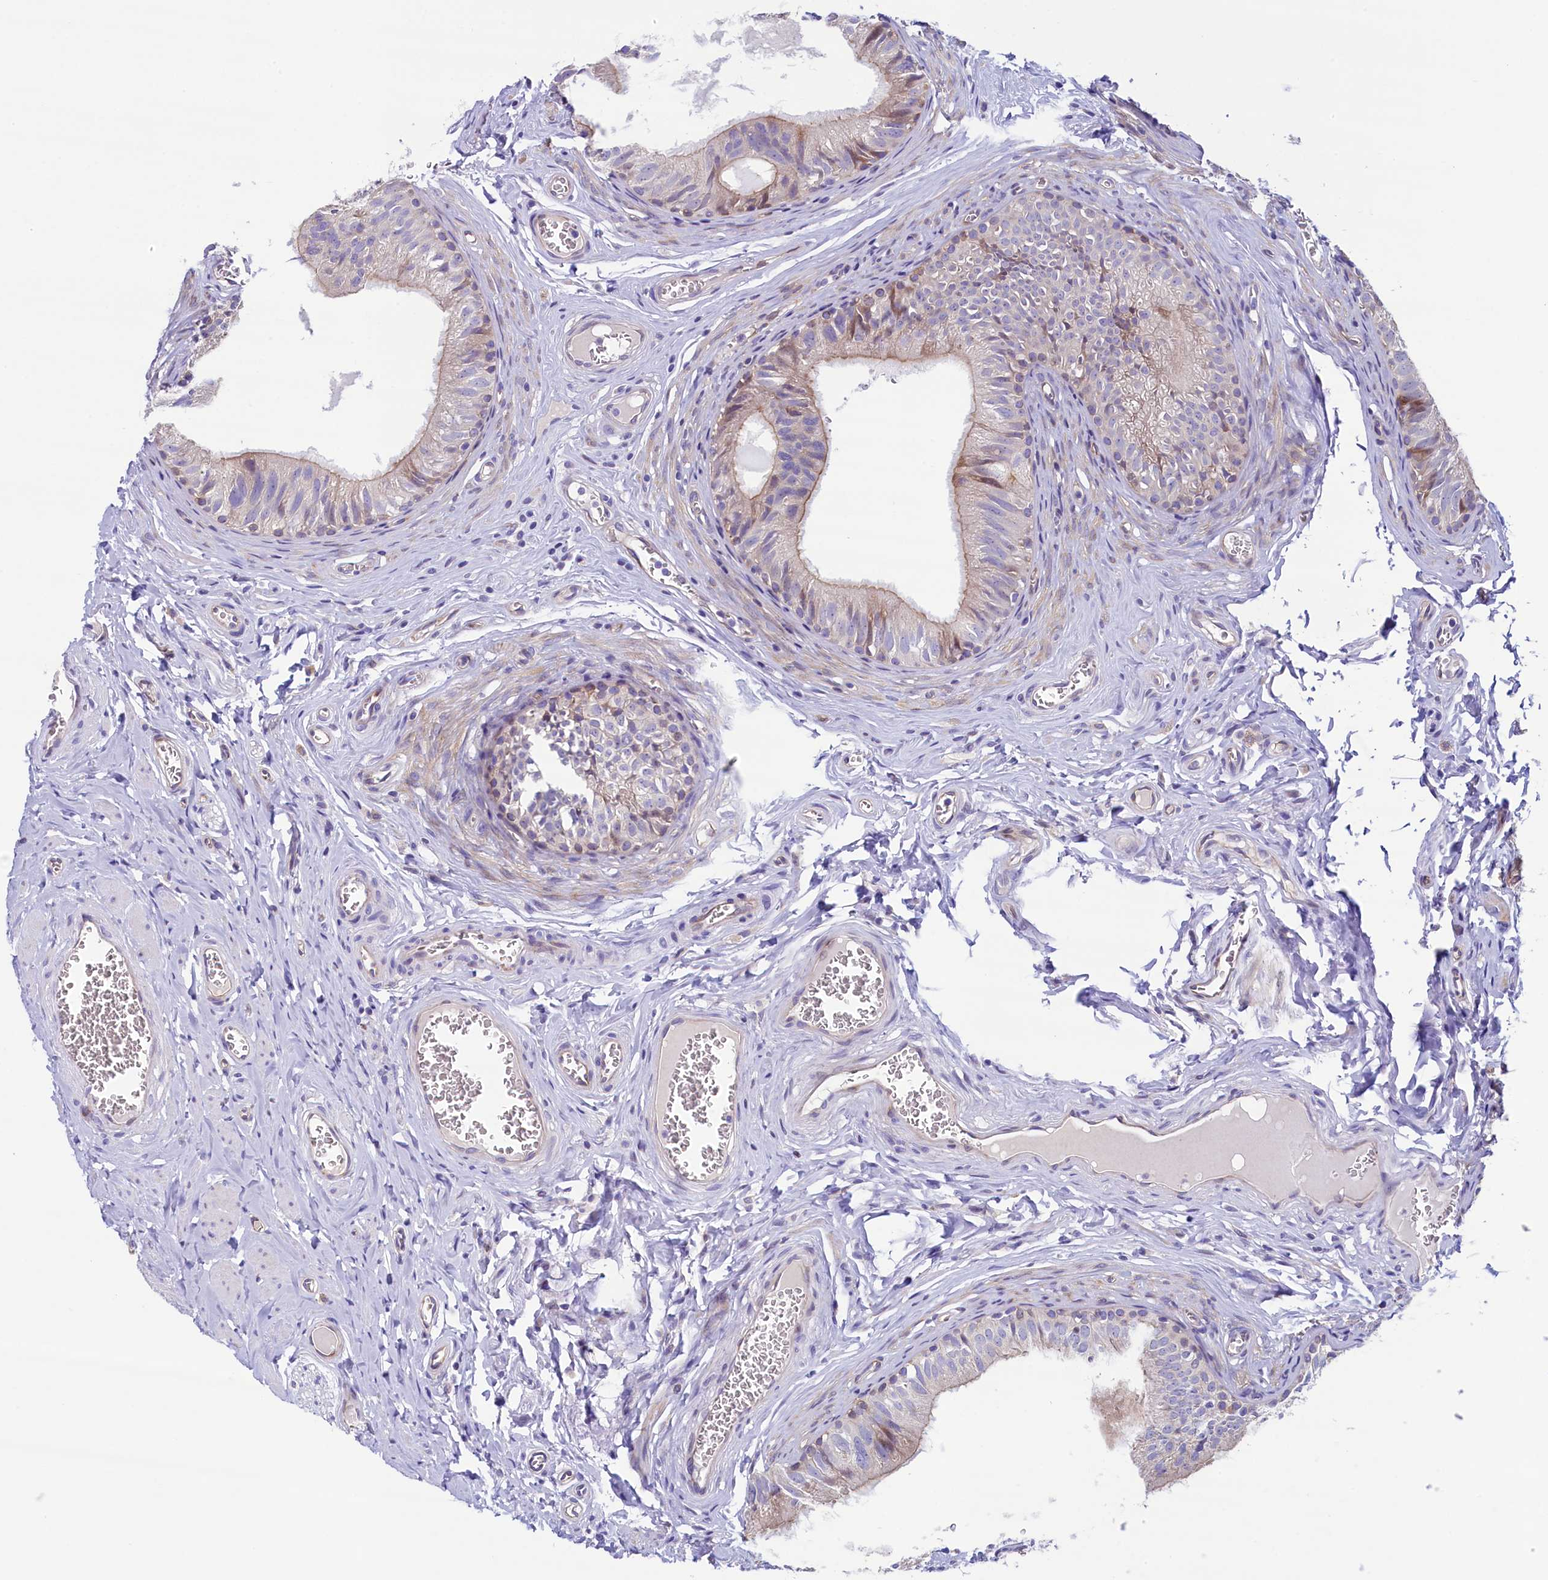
{"staining": {"intensity": "weak", "quantity": "<25%", "location": "cytoplasmic/membranous"}, "tissue": "epididymis", "cell_type": "Glandular cells", "image_type": "normal", "snomed": [{"axis": "morphology", "description": "Normal tissue, NOS"}, {"axis": "topography", "description": "Epididymis"}], "caption": "Histopathology image shows no protein expression in glandular cells of unremarkable epididymis.", "gene": "KRBOX5", "patient": {"sex": "male", "age": 42}}